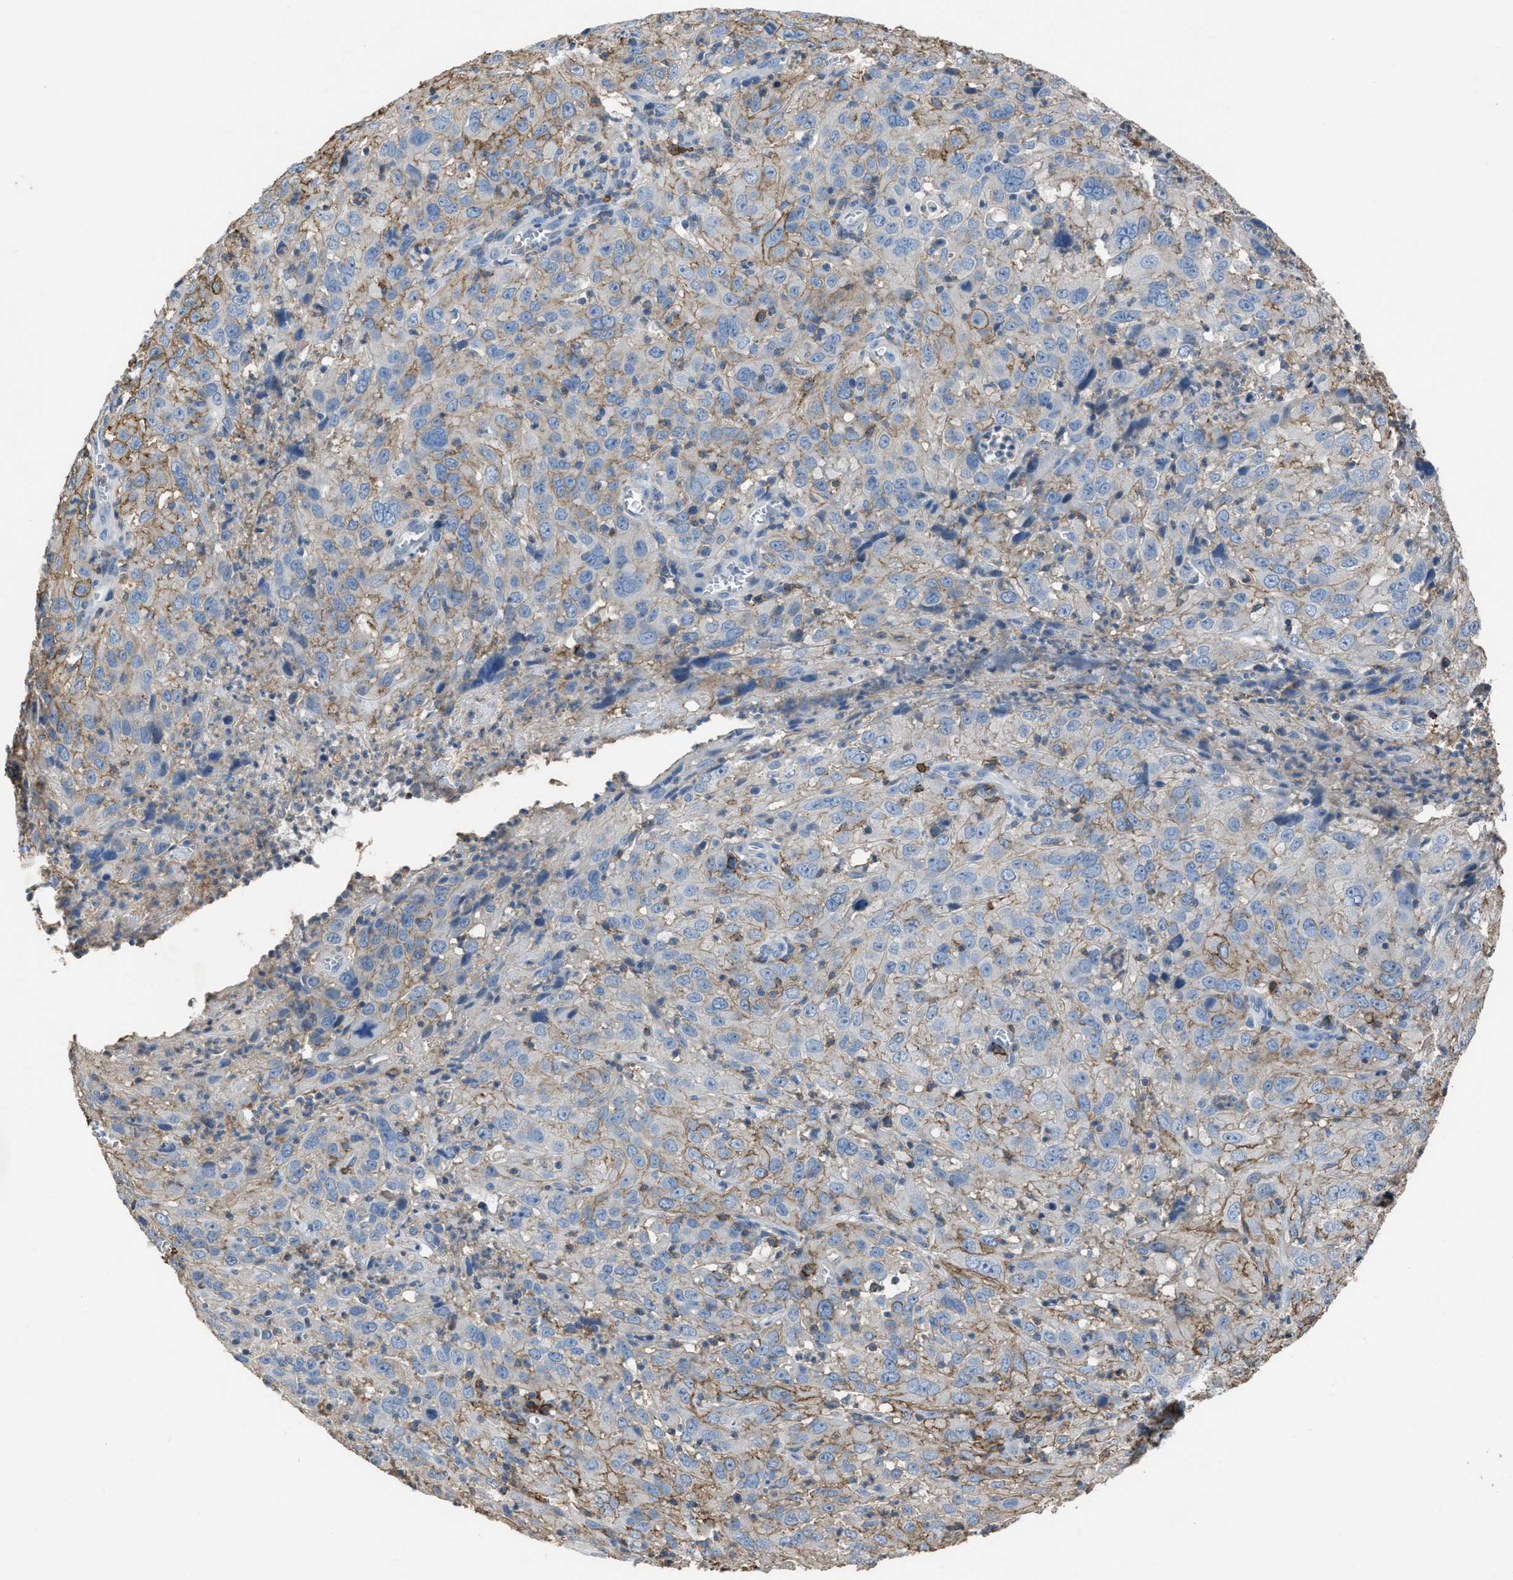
{"staining": {"intensity": "moderate", "quantity": ">75%", "location": "cytoplasmic/membranous"}, "tissue": "cervical cancer", "cell_type": "Tumor cells", "image_type": "cancer", "snomed": [{"axis": "morphology", "description": "Squamous cell carcinoma, NOS"}, {"axis": "topography", "description": "Cervix"}], "caption": "Moderate cytoplasmic/membranous positivity is appreciated in approximately >75% of tumor cells in cervical squamous cell carcinoma.", "gene": "OR51E1", "patient": {"sex": "female", "age": 32}}